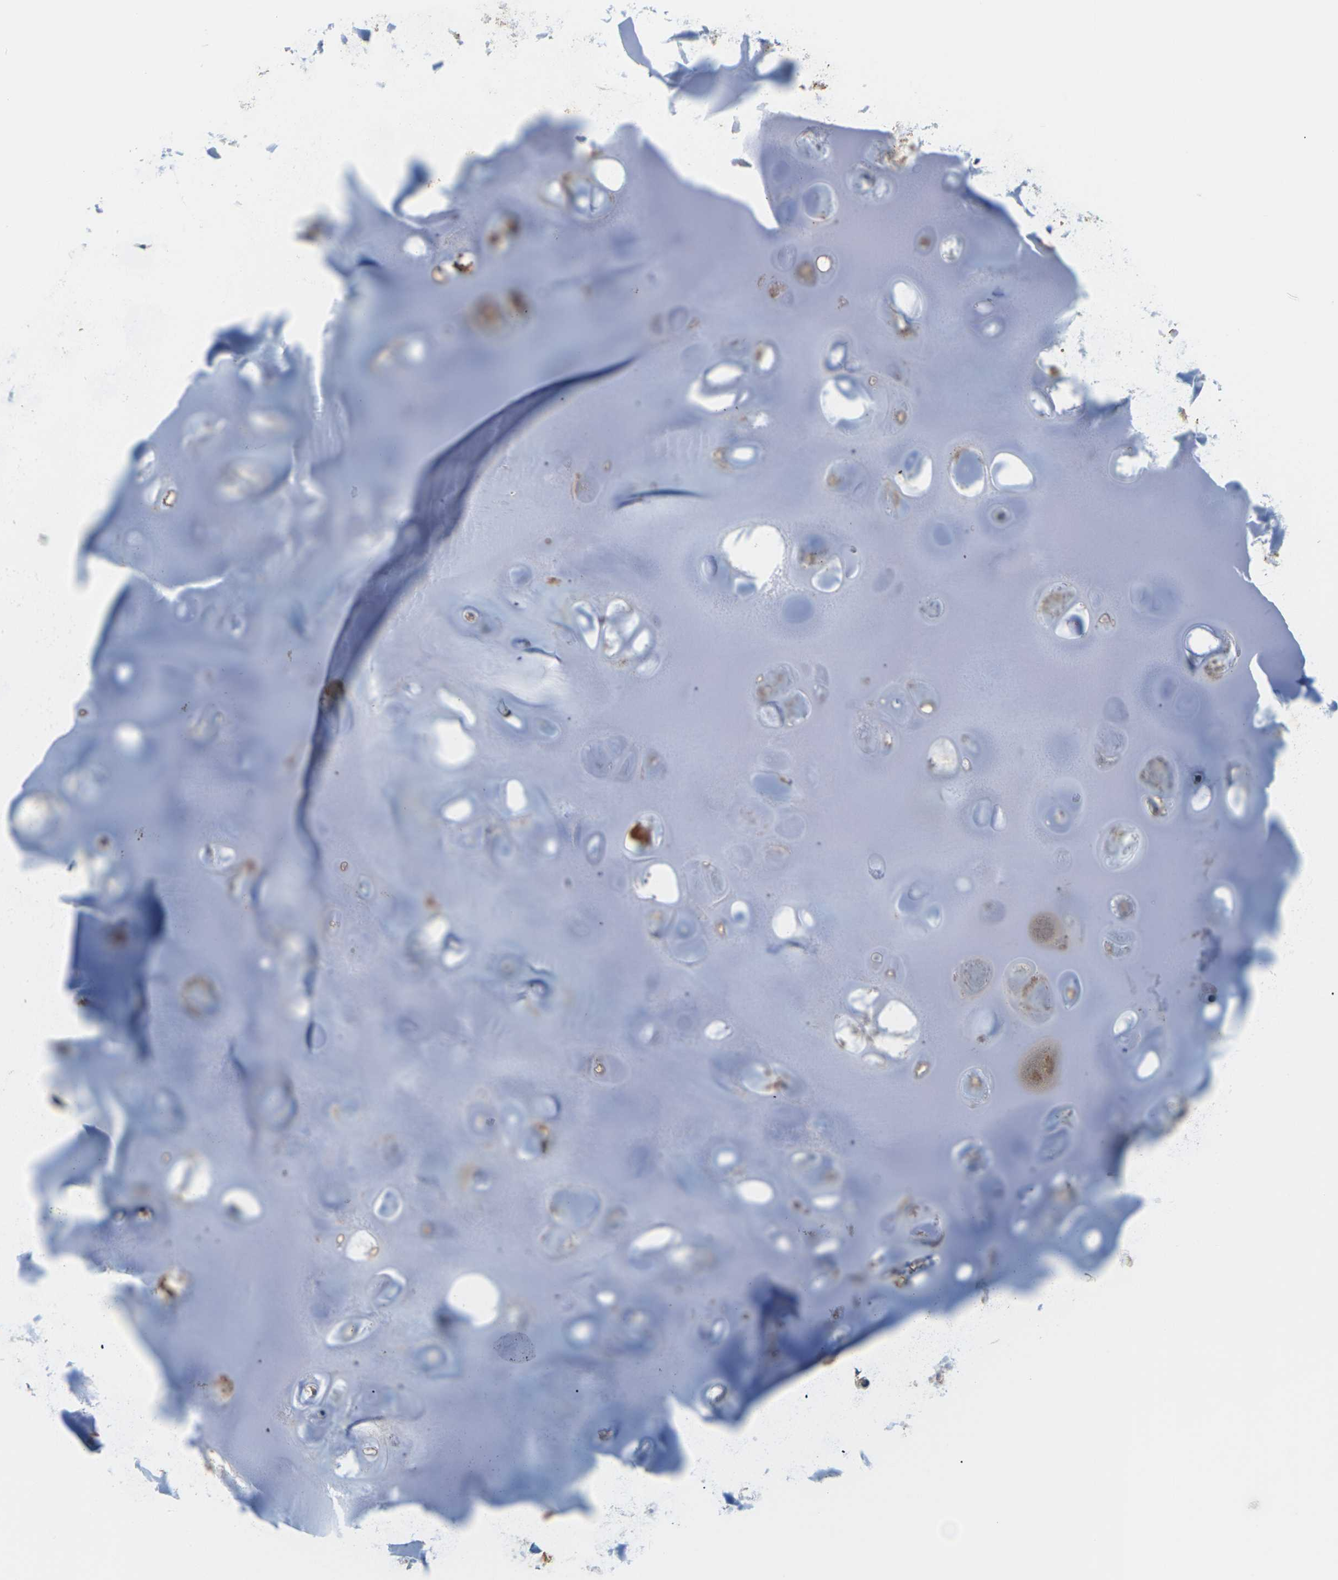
{"staining": {"intensity": "negative", "quantity": "none", "location": "none"}, "tissue": "adipose tissue", "cell_type": "Adipocytes", "image_type": "normal", "snomed": [{"axis": "morphology", "description": "Normal tissue, NOS"}, {"axis": "topography", "description": "Bronchus"}], "caption": "An immunohistochemistry micrograph of unremarkable adipose tissue is shown. There is no staining in adipocytes of adipose tissue. (DAB (3,3'-diaminobenzidine) immunohistochemistry (IHC) visualized using brightfield microscopy, high magnification).", "gene": "SLC13A3", "patient": {"sex": "female", "age": 73}}